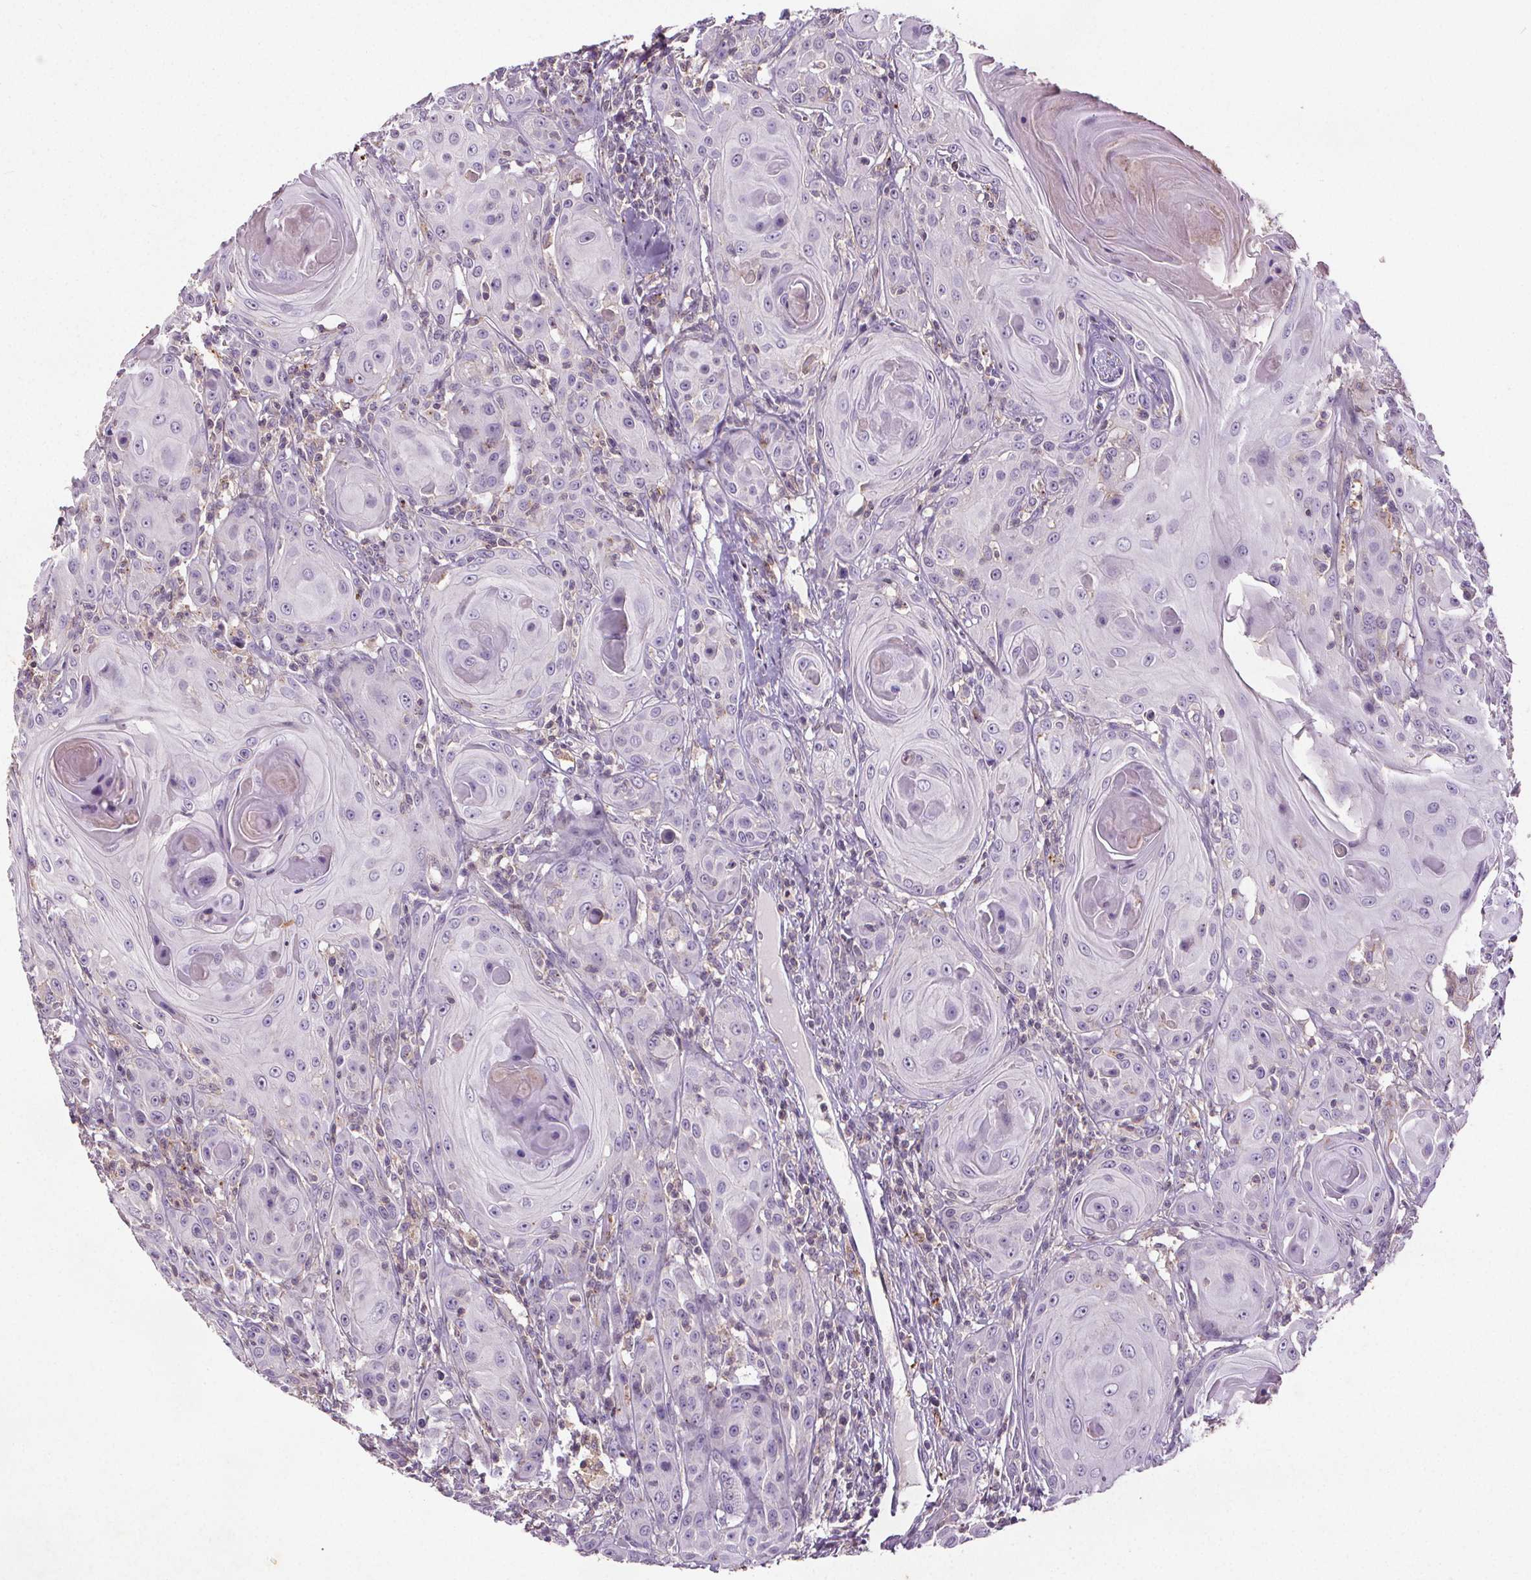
{"staining": {"intensity": "negative", "quantity": "none", "location": "none"}, "tissue": "head and neck cancer", "cell_type": "Tumor cells", "image_type": "cancer", "snomed": [{"axis": "morphology", "description": "Squamous cell carcinoma, NOS"}, {"axis": "topography", "description": "Head-Neck"}], "caption": "Immunohistochemistry of squamous cell carcinoma (head and neck) exhibits no expression in tumor cells. (DAB IHC, high magnification).", "gene": "C19orf84", "patient": {"sex": "female", "age": 80}}